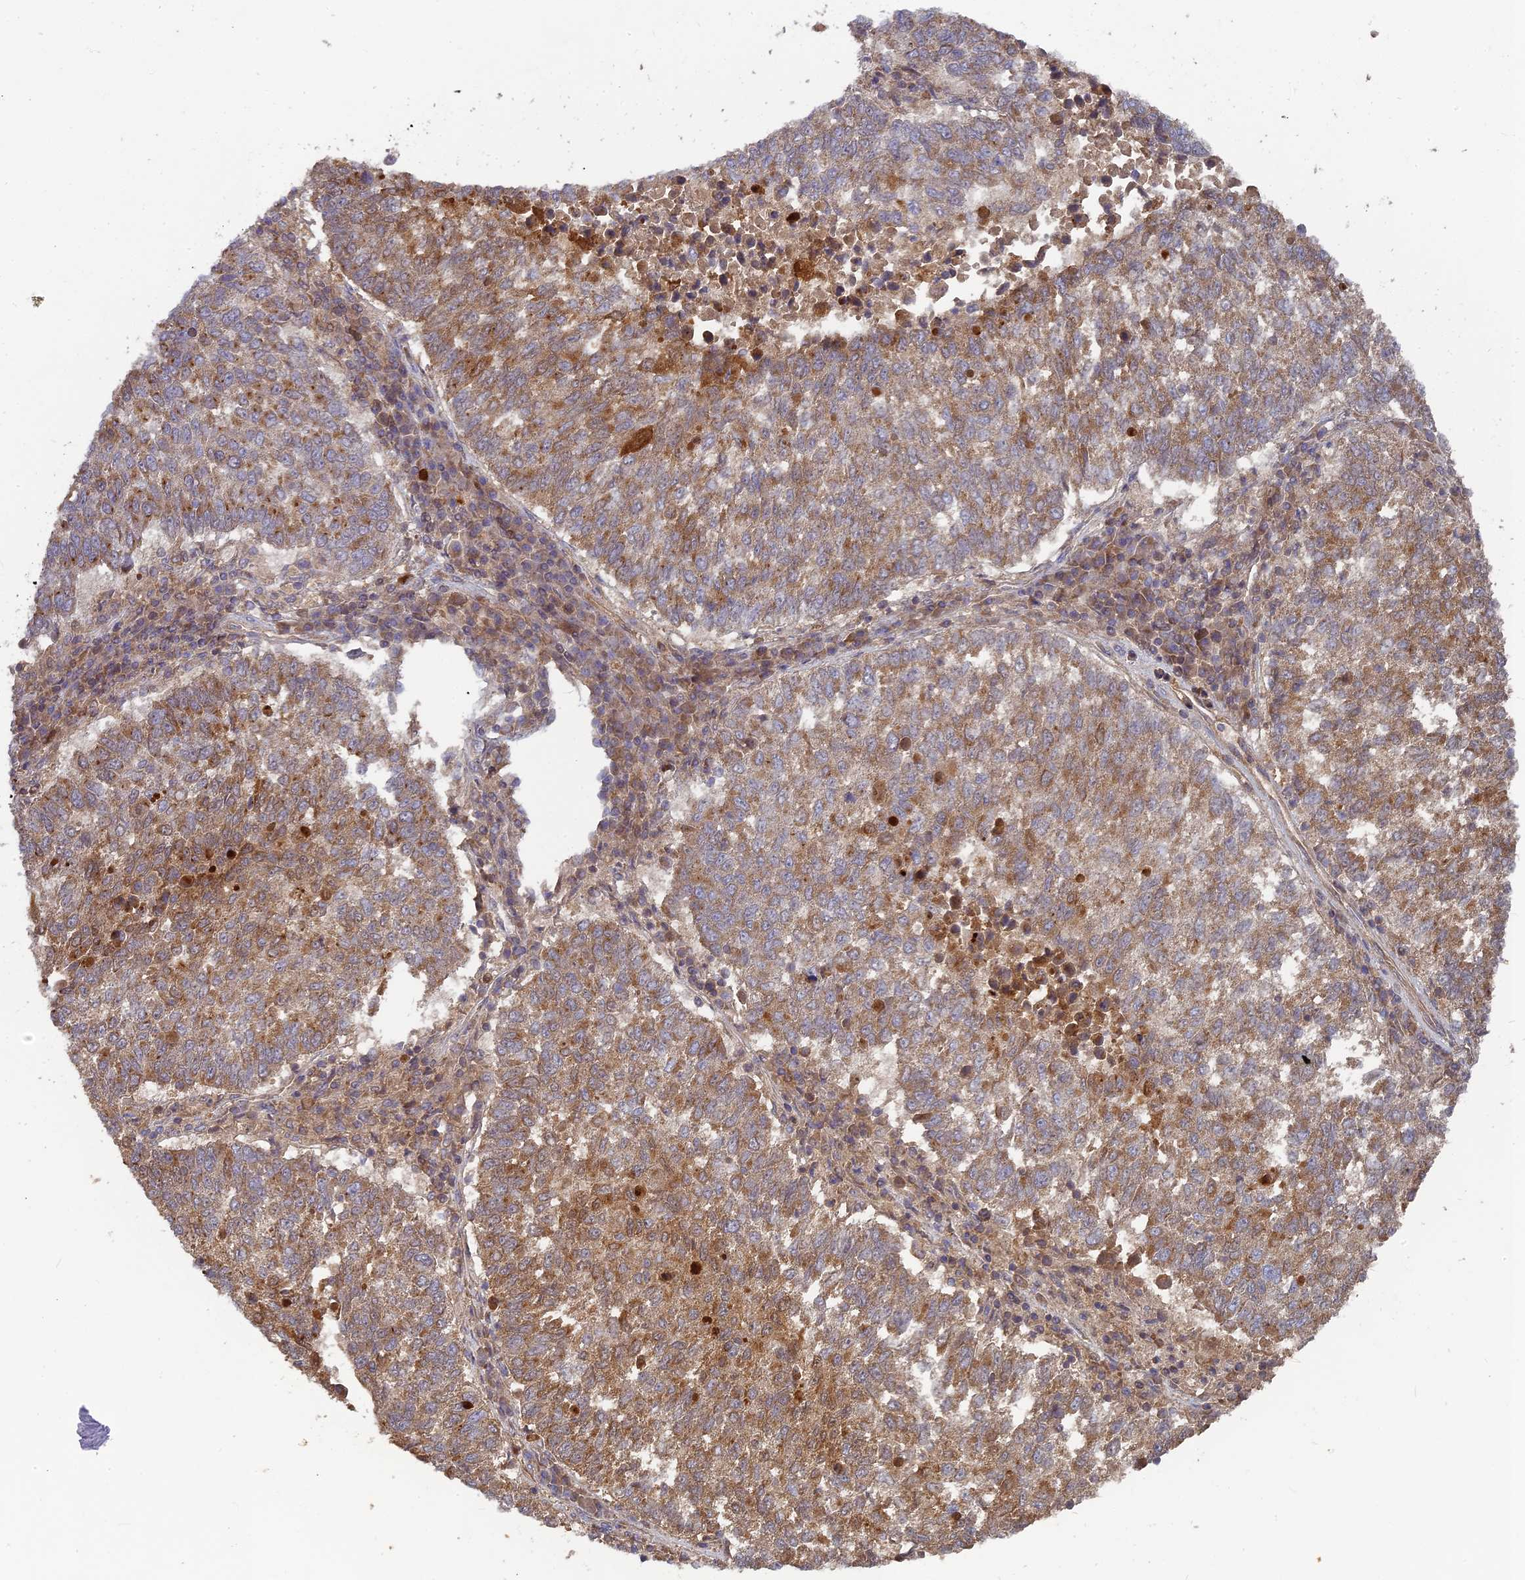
{"staining": {"intensity": "moderate", "quantity": ">75%", "location": "cytoplasmic/membranous"}, "tissue": "lung cancer", "cell_type": "Tumor cells", "image_type": "cancer", "snomed": [{"axis": "morphology", "description": "Squamous cell carcinoma, NOS"}, {"axis": "topography", "description": "Lung"}], "caption": "IHC histopathology image of neoplastic tissue: lung cancer stained using immunohistochemistry displays medium levels of moderate protein expression localized specifically in the cytoplasmic/membranous of tumor cells, appearing as a cytoplasmic/membranous brown color.", "gene": "RPIA", "patient": {"sex": "male", "age": 73}}